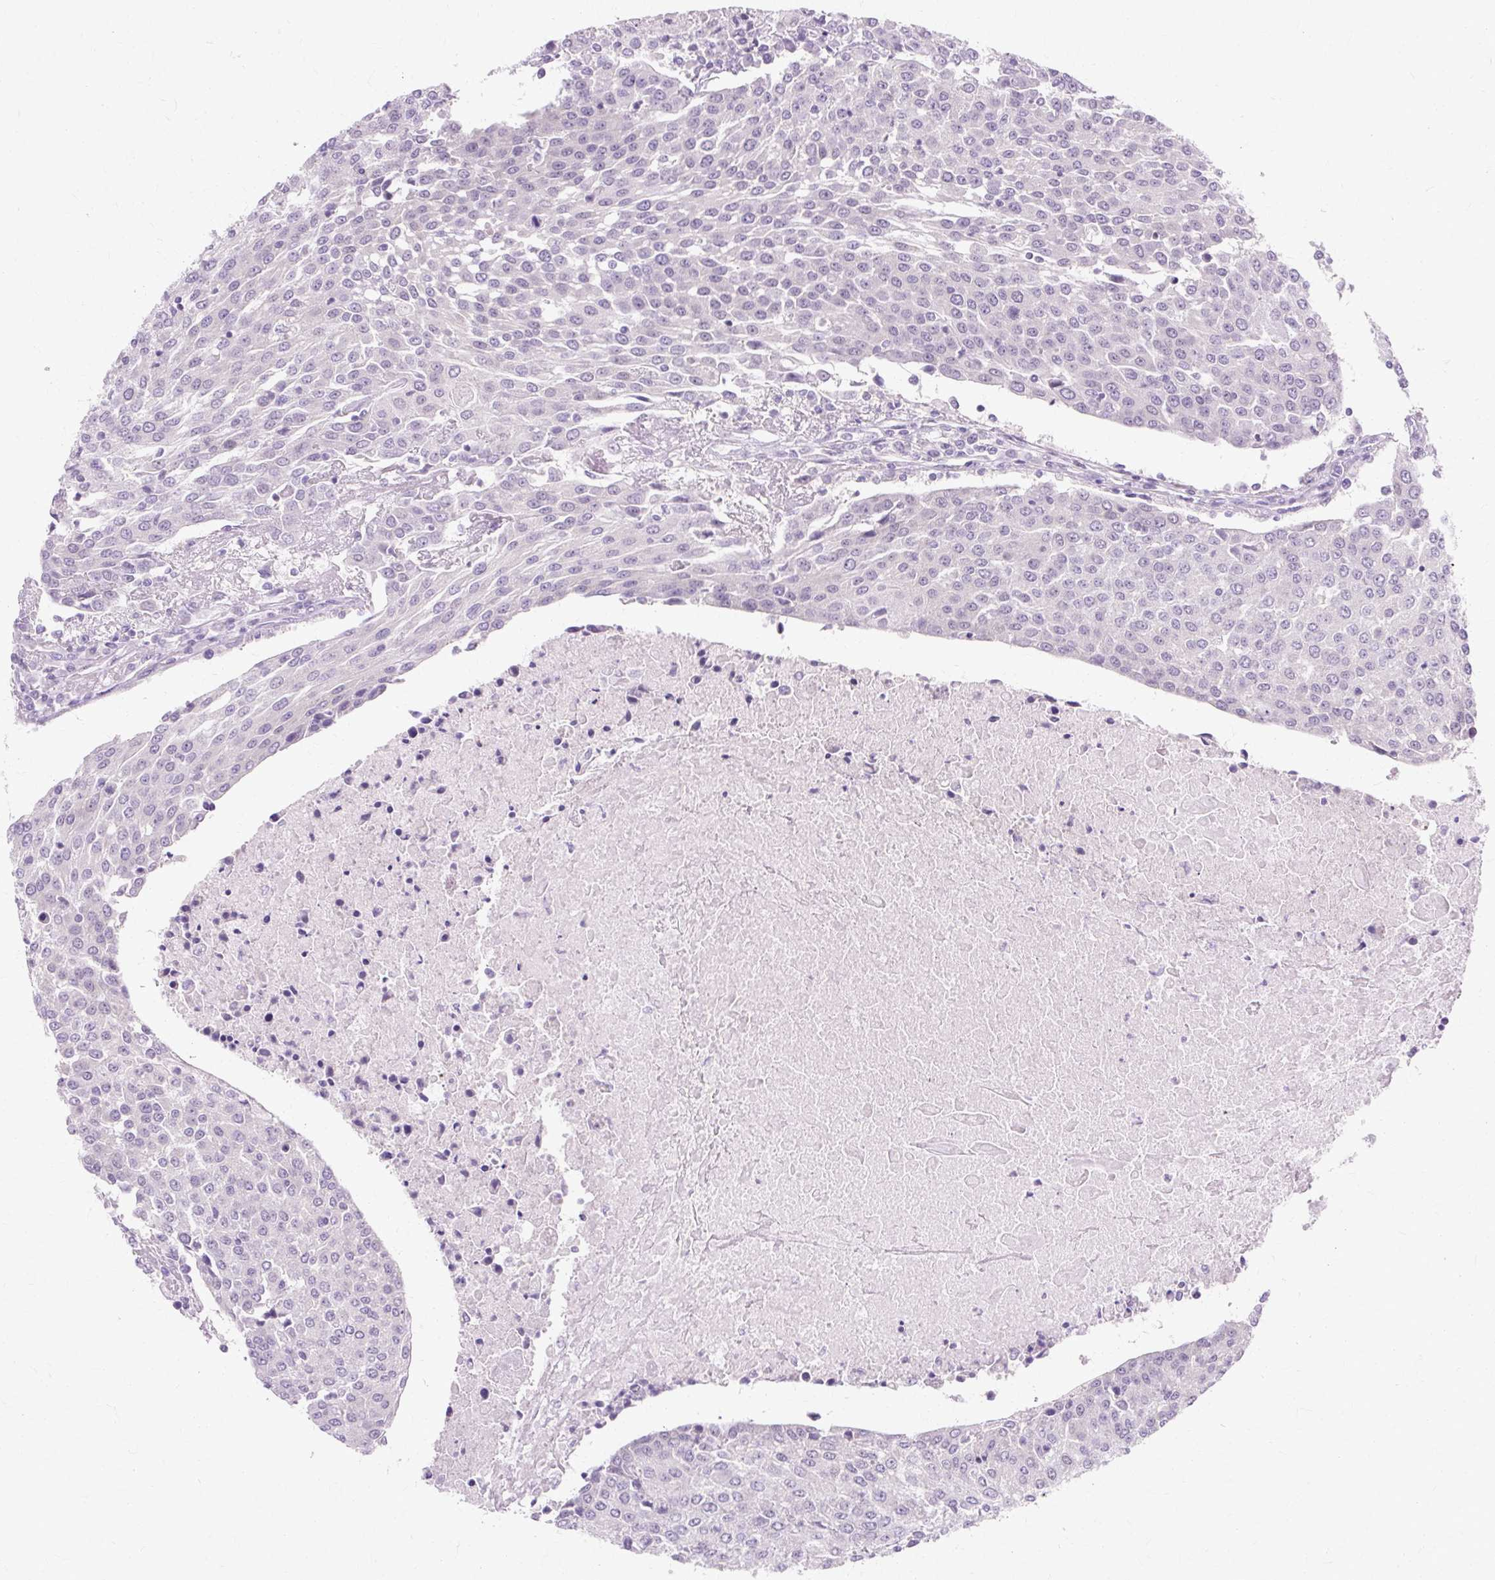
{"staining": {"intensity": "negative", "quantity": "none", "location": "none"}, "tissue": "urothelial cancer", "cell_type": "Tumor cells", "image_type": "cancer", "snomed": [{"axis": "morphology", "description": "Urothelial carcinoma, High grade"}, {"axis": "topography", "description": "Urinary bladder"}], "caption": "Immunohistochemistry photomicrograph of human urothelial cancer stained for a protein (brown), which displays no expression in tumor cells.", "gene": "ZNF35", "patient": {"sex": "female", "age": 85}}